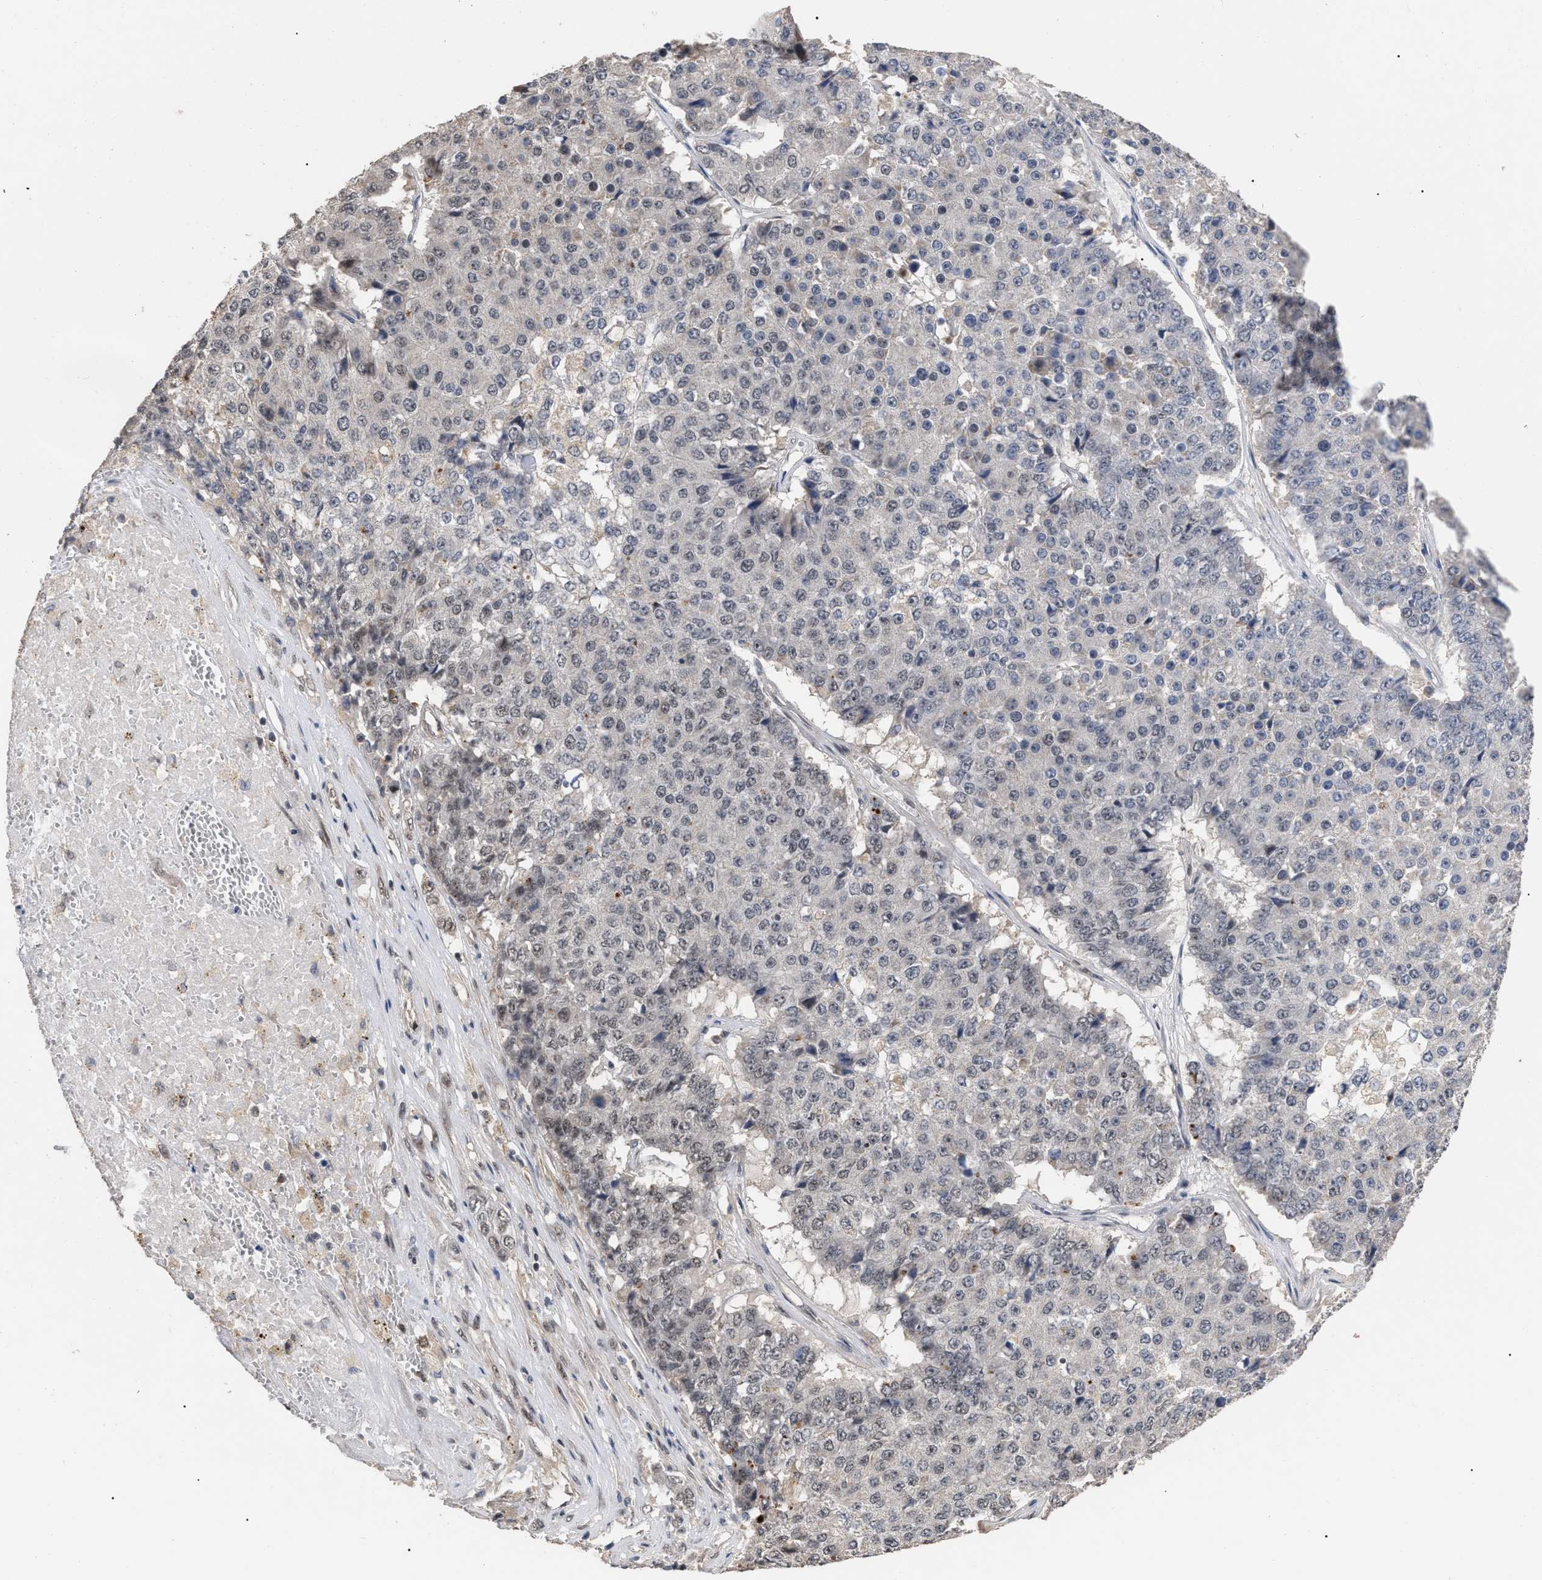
{"staining": {"intensity": "weak", "quantity": "<25%", "location": "nuclear"}, "tissue": "pancreatic cancer", "cell_type": "Tumor cells", "image_type": "cancer", "snomed": [{"axis": "morphology", "description": "Adenocarcinoma, NOS"}, {"axis": "topography", "description": "Pancreas"}], "caption": "Adenocarcinoma (pancreatic) was stained to show a protein in brown. There is no significant expression in tumor cells.", "gene": "JAZF1", "patient": {"sex": "male", "age": 50}}